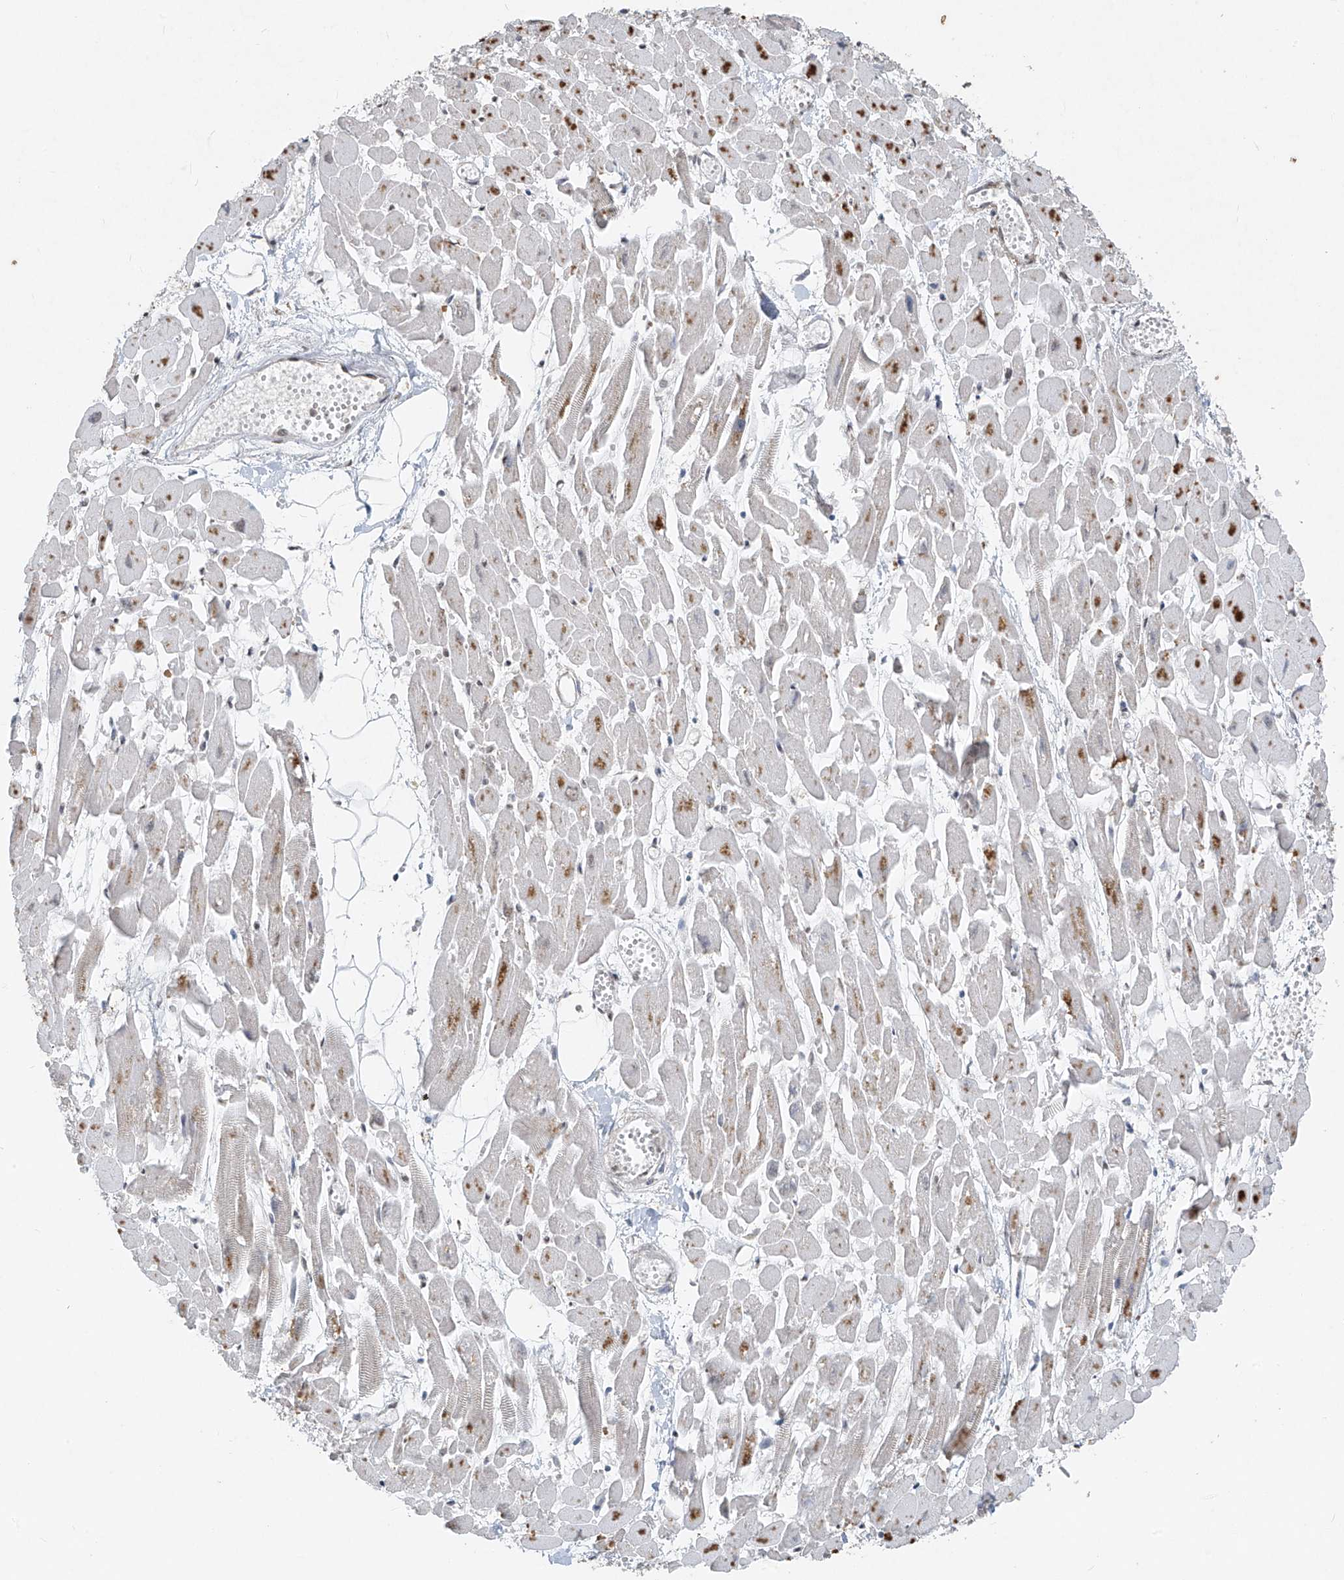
{"staining": {"intensity": "moderate", "quantity": "25%-75%", "location": "cytoplasmic/membranous,nuclear"}, "tissue": "heart muscle", "cell_type": "Cardiomyocytes", "image_type": "normal", "snomed": [{"axis": "morphology", "description": "Normal tissue, NOS"}, {"axis": "topography", "description": "Heart"}], "caption": "Unremarkable heart muscle reveals moderate cytoplasmic/membranous,nuclear positivity in about 25%-75% of cardiomyocytes, visualized by immunohistochemistry. The staining was performed using DAB (3,3'-diaminobenzidine), with brown indicating positive protein expression. Nuclei are stained blue with hematoxylin.", "gene": "TFEC", "patient": {"sex": "female", "age": 64}}